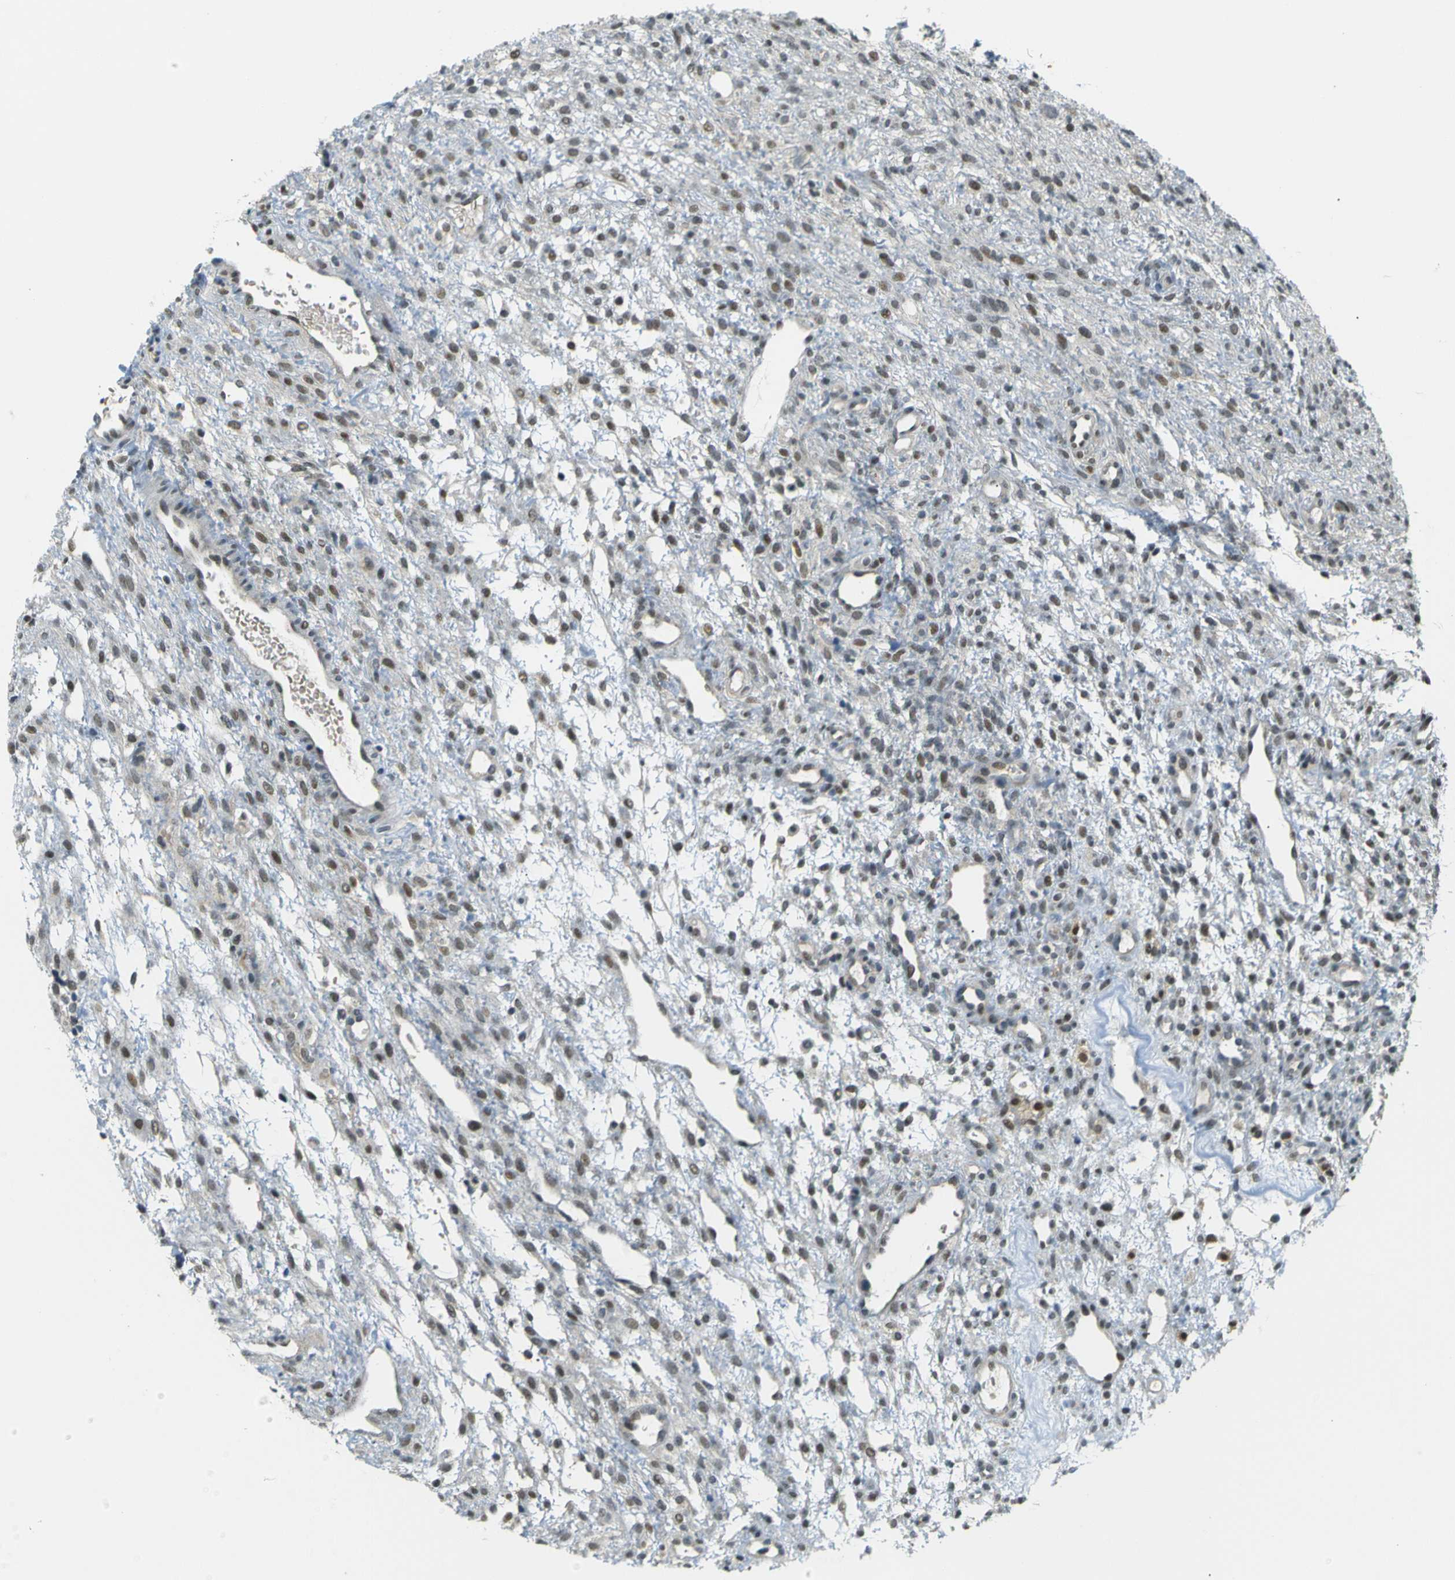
{"staining": {"intensity": "moderate", "quantity": "25%-75%", "location": "cytoplasmic/membranous,nuclear"}, "tissue": "ovary", "cell_type": "Follicle cells", "image_type": "normal", "snomed": [{"axis": "morphology", "description": "Normal tissue, NOS"}, {"axis": "morphology", "description": "Cyst, NOS"}, {"axis": "topography", "description": "Ovary"}], "caption": "Ovary stained with IHC demonstrates moderate cytoplasmic/membranous,nuclear expression in approximately 25%-75% of follicle cells. (IHC, brightfield microscopy, high magnification).", "gene": "SKP1", "patient": {"sex": "female", "age": 18}}